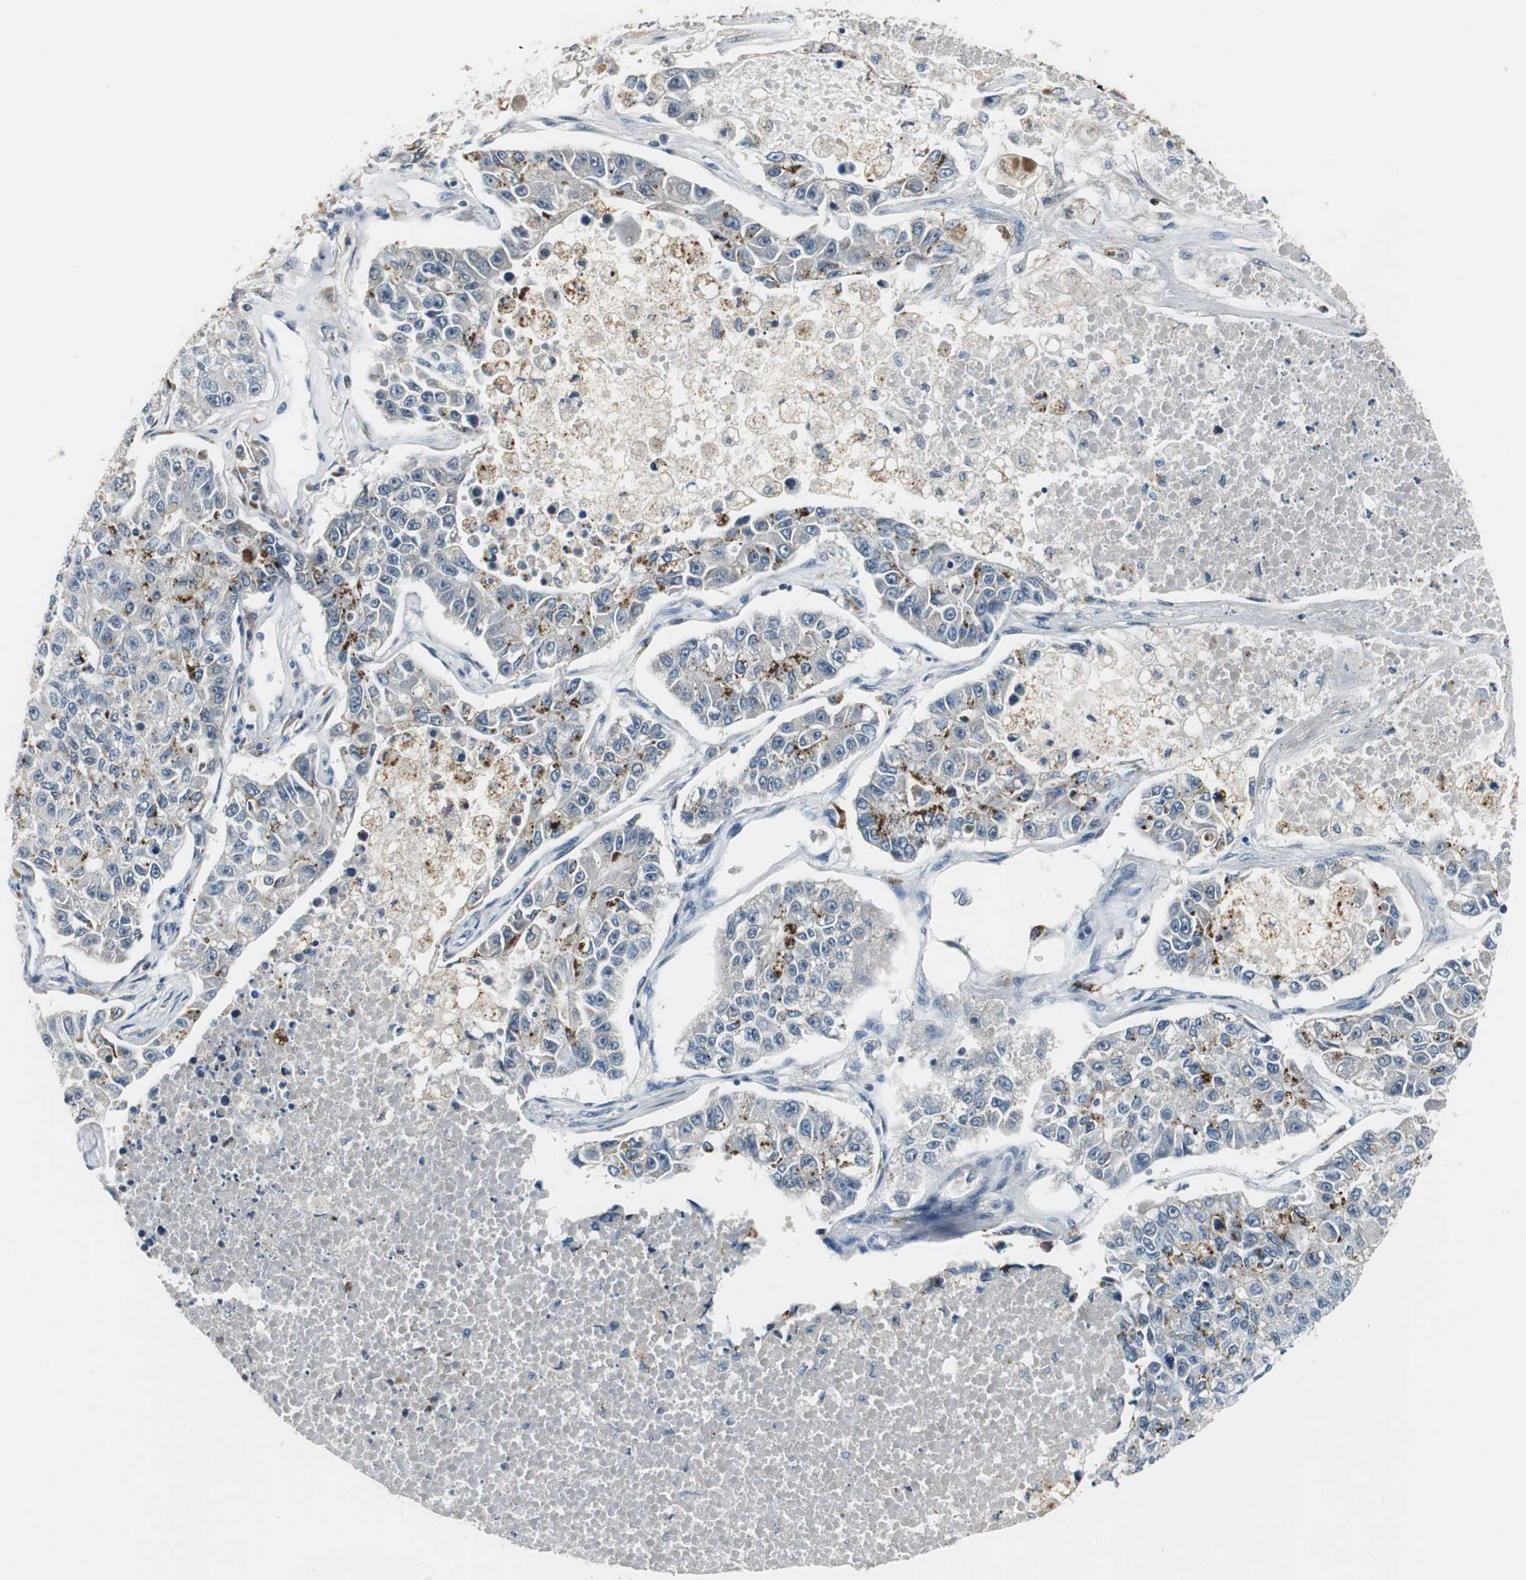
{"staining": {"intensity": "moderate", "quantity": "<25%", "location": "cytoplasmic/membranous"}, "tissue": "lung cancer", "cell_type": "Tumor cells", "image_type": "cancer", "snomed": [{"axis": "morphology", "description": "Adenocarcinoma, NOS"}, {"axis": "topography", "description": "Lung"}], "caption": "Approximately <25% of tumor cells in adenocarcinoma (lung) display moderate cytoplasmic/membranous protein expression as visualized by brown immunohistochemical staining.", "gene": "FHL2", "patient": {"sex": "male", "age": 49}}